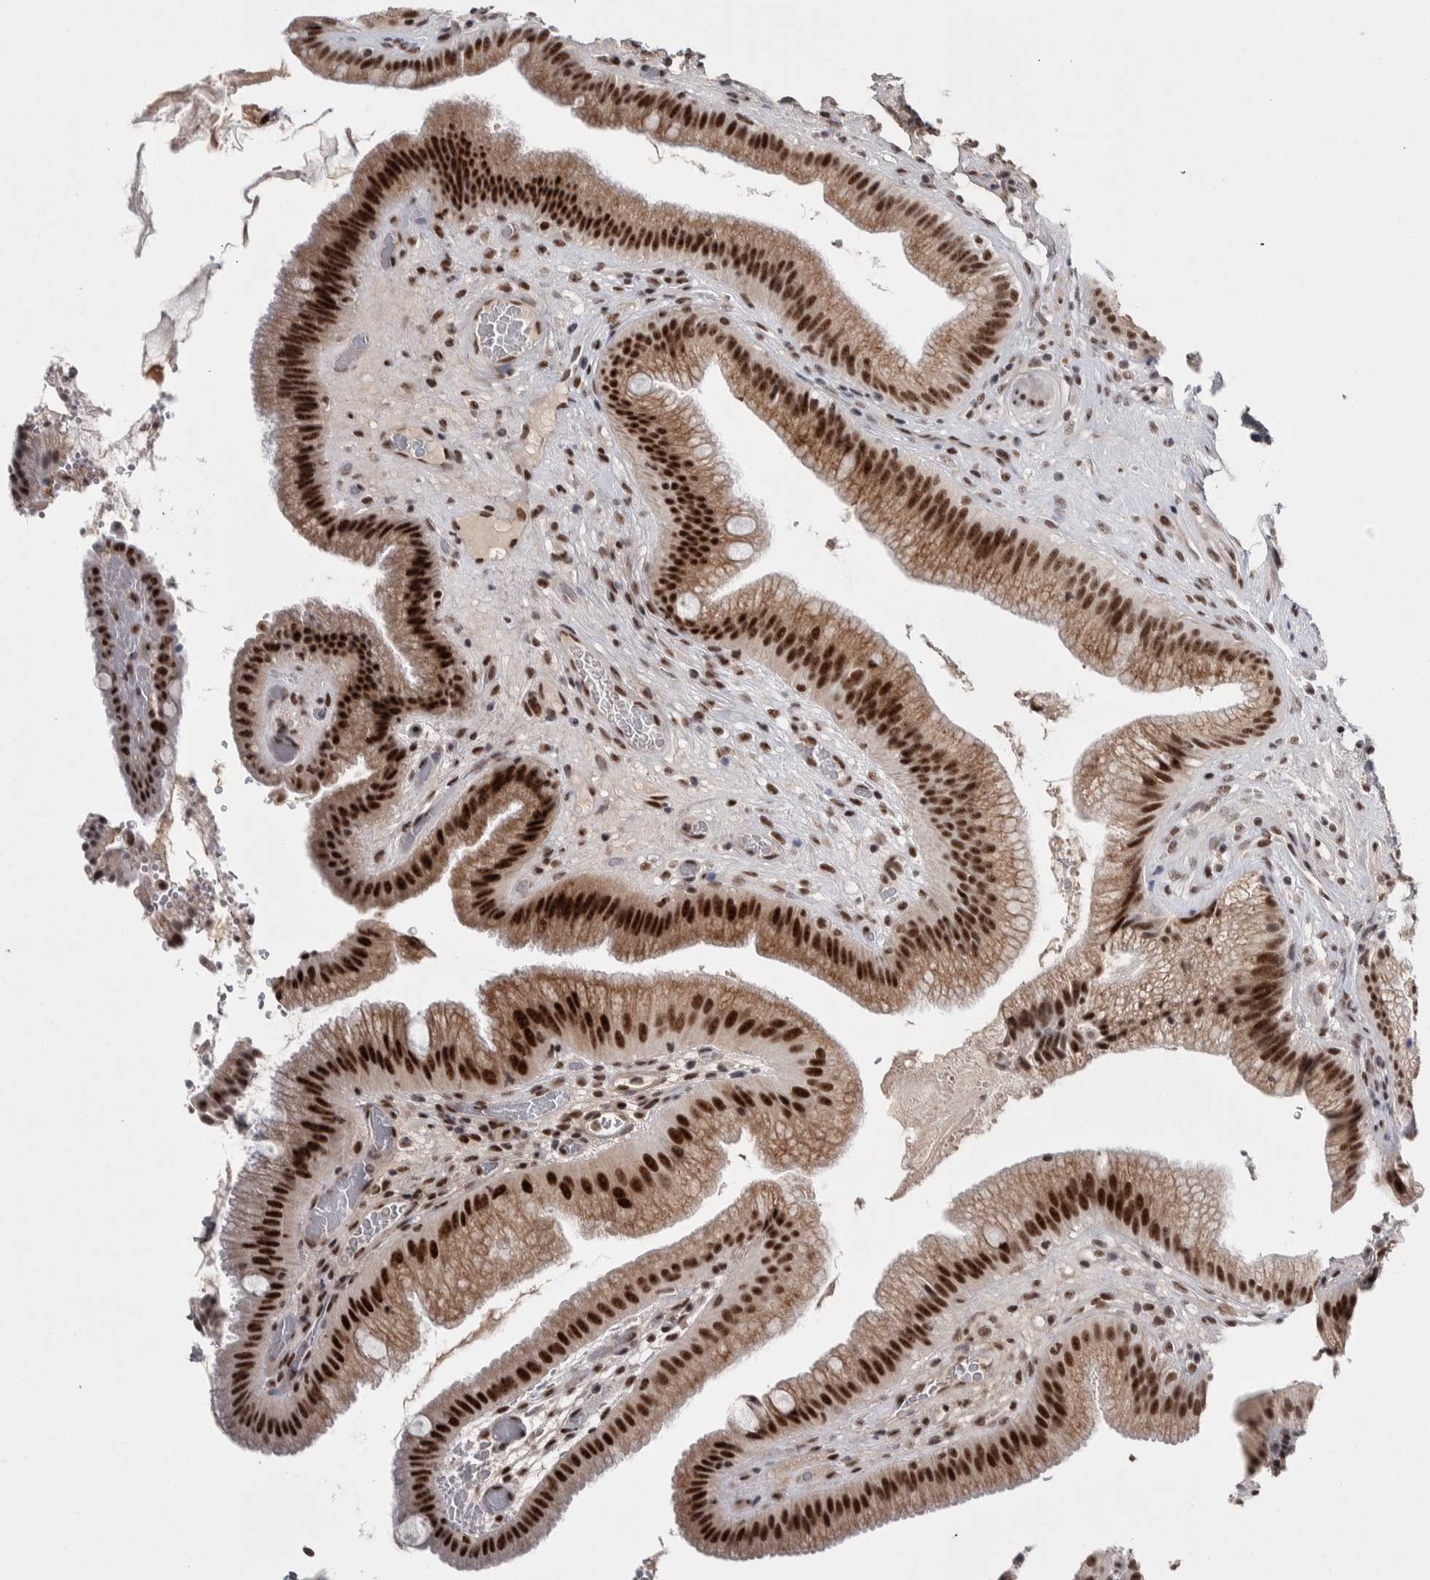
{"staining": {"intensity": "strong", "quantity": ">75%", "location": "cytoplasmic/membranous,nuclear"}, "tissue": "gallbladder", "cell_type": "Glandular cells", "image_type": "normal", "snomed": [{"axis": "morphology", "description": "Normal tissue, NOS"}, {"axis": "topography", "description": "Gallbladder"}], "caption": "Immunohistochemical staining of unremarkable human gallbladder reveals strong cytoplasmic/membranous,nuclear protein expression in about >75% of glandular cells.", "gene": "ASPN", "patient": {"sex": "male", "age": 49}}